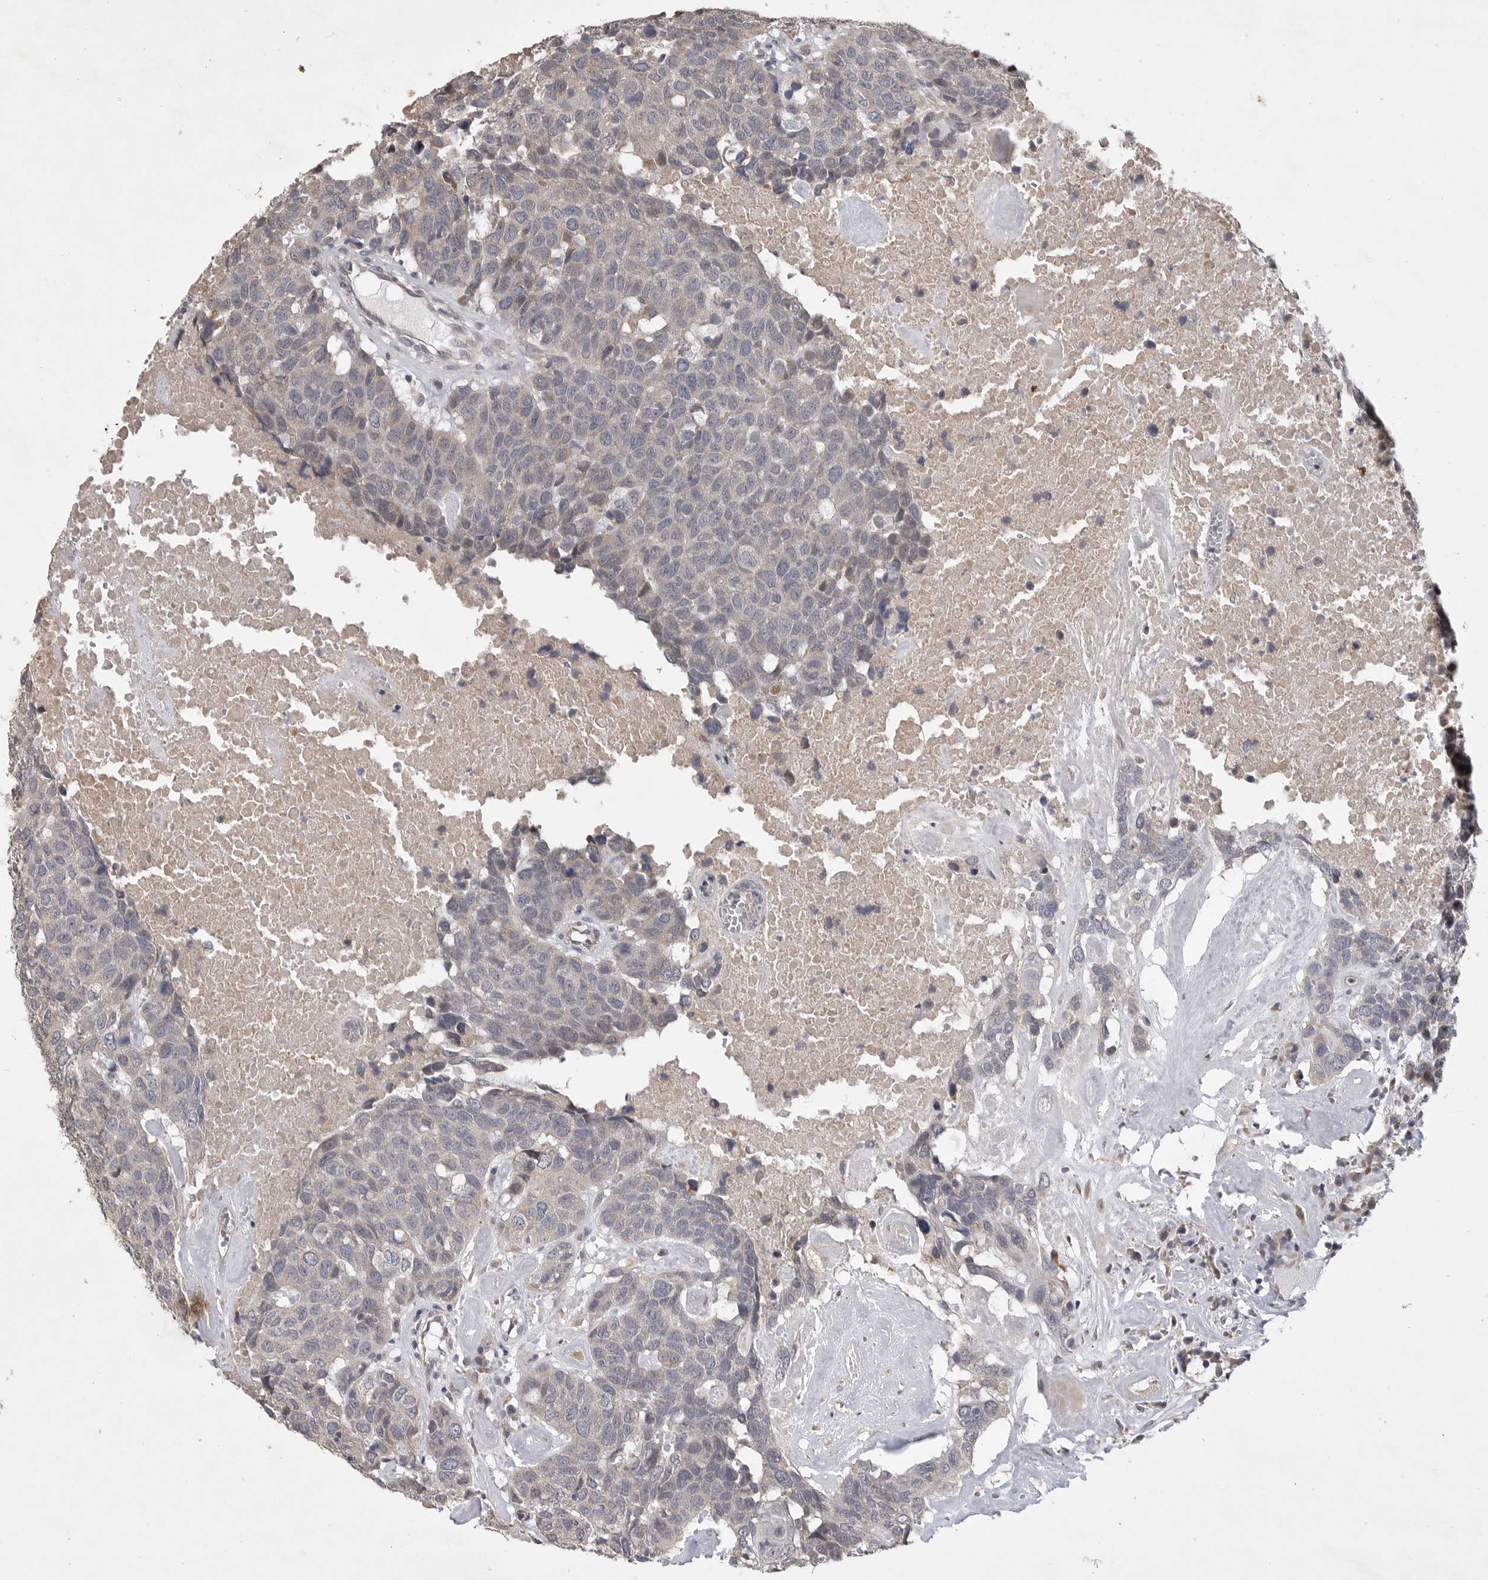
{"staining": {"intensity": "negative", "quantity": "none", "location": "none"}, "tissue": "head and neck cancer", "cell_type": "Tumor cells", "image_type": "cancer", "snomed": [{"axis": "morphology", "description": "Squamous cell carcinoma, NOS"}, {"axis": "topography", "description": "Head-Neck"}], "caption": "Immunohistochemical staining of squamous cell carcinoma (head and neck) exhibits no significant expression in tumor cells. (Brightfield microscopy of DAB IHC at high magnification).", "gene": "EDEM3", "patient": {"sex": "male", "age": 66}}